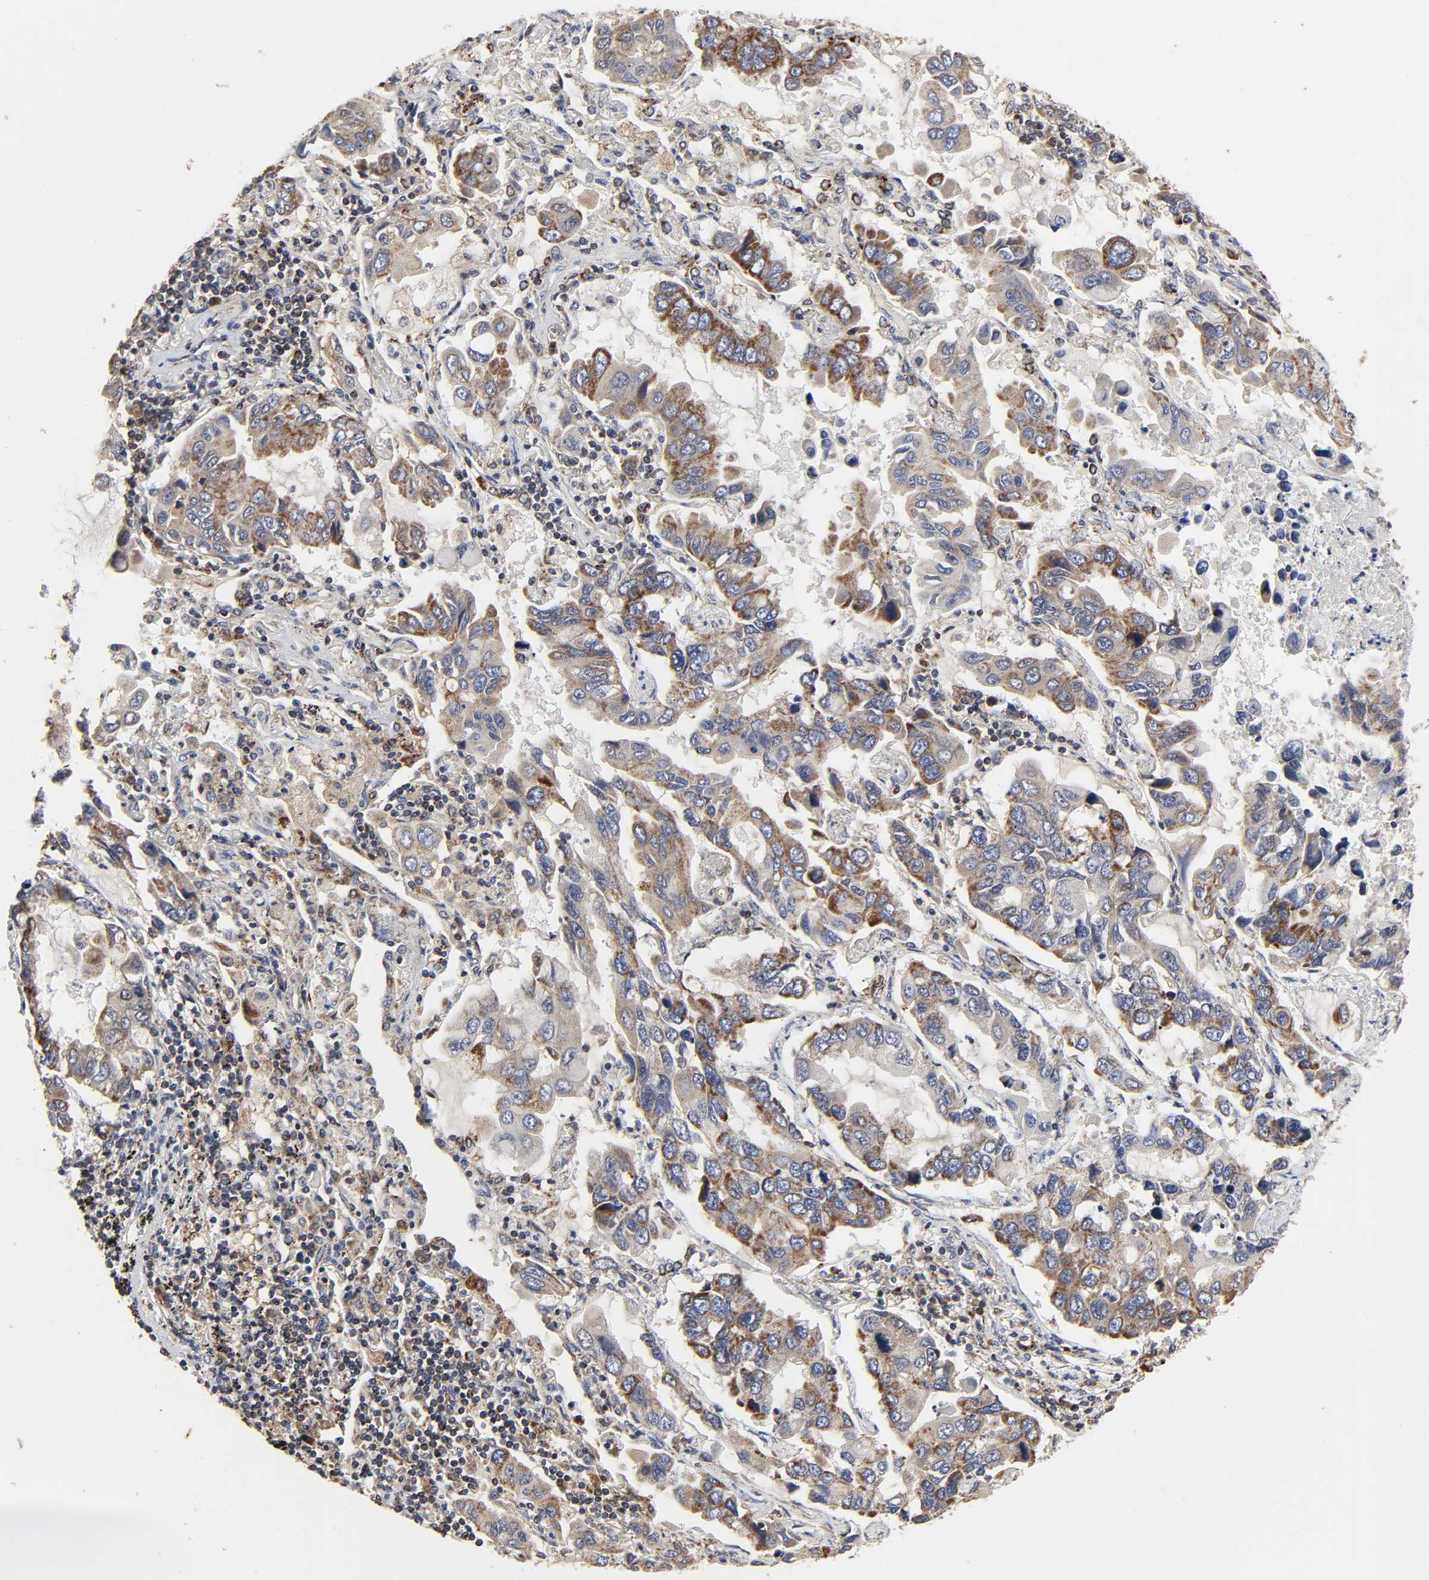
{"staining": {"intensity": "moderate", "quantity": ">75%", "location": "cytoplasmic/membranous"}, "tissue": "lung cancer", "cell_type": "Tumor cells", "image_type": "cancer", "snomed": [{"axis": "morphology", "description": "Adenocarcinoma, NOS"}, {"axis": "topography", "description": "Lung"}], "caption": "Lung cancer (adenocarcinoma) tissue displays moderate cytoplasmic/membranous positivity in approximately >75% of tumor cells", "gene": "COX6B1", "patient": {"sex": "male", "age": 64}}